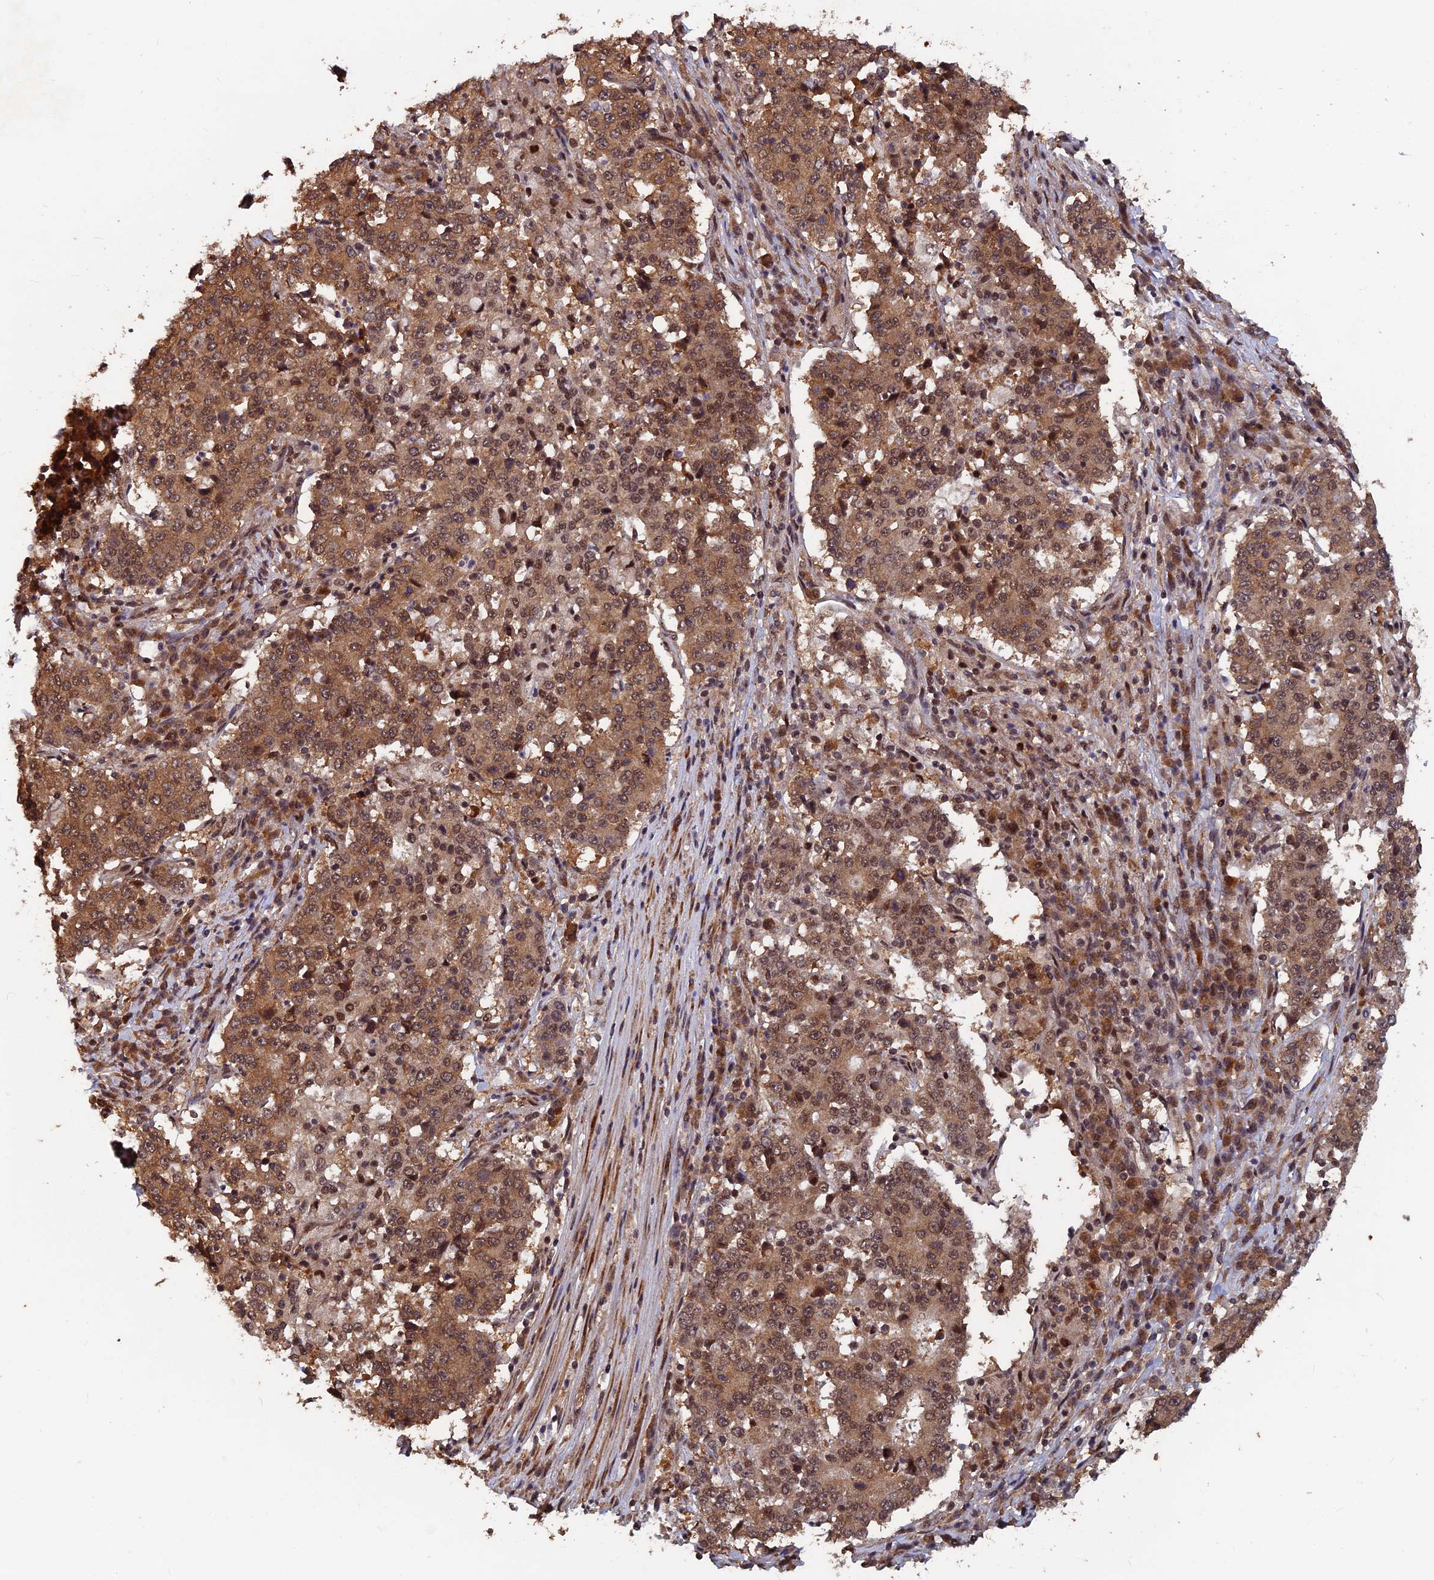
{"staining": {"intensity": "moderate", "quantity": ">75%", "location": "cytoplasmic/membranous,nuclear"}, "tissue": "stomach cancer", "cell_type": "Tumor cells", "image_type": "cancer", "snomed": [{"axis": "morphology", "description": "Adenocarcinoma, NOS"}, {"axis": "topography", "description": "Stomach"}], "caption": "Adenocarcinoma (stomach) was stained to show a protein in brown. There is medium levels of moderate cytoplasmic/membranous and nuclear staining in approximately >75% of tumor cells.", "gene": "FAM53C", "patient": {"sex": "male", "age": 59}}